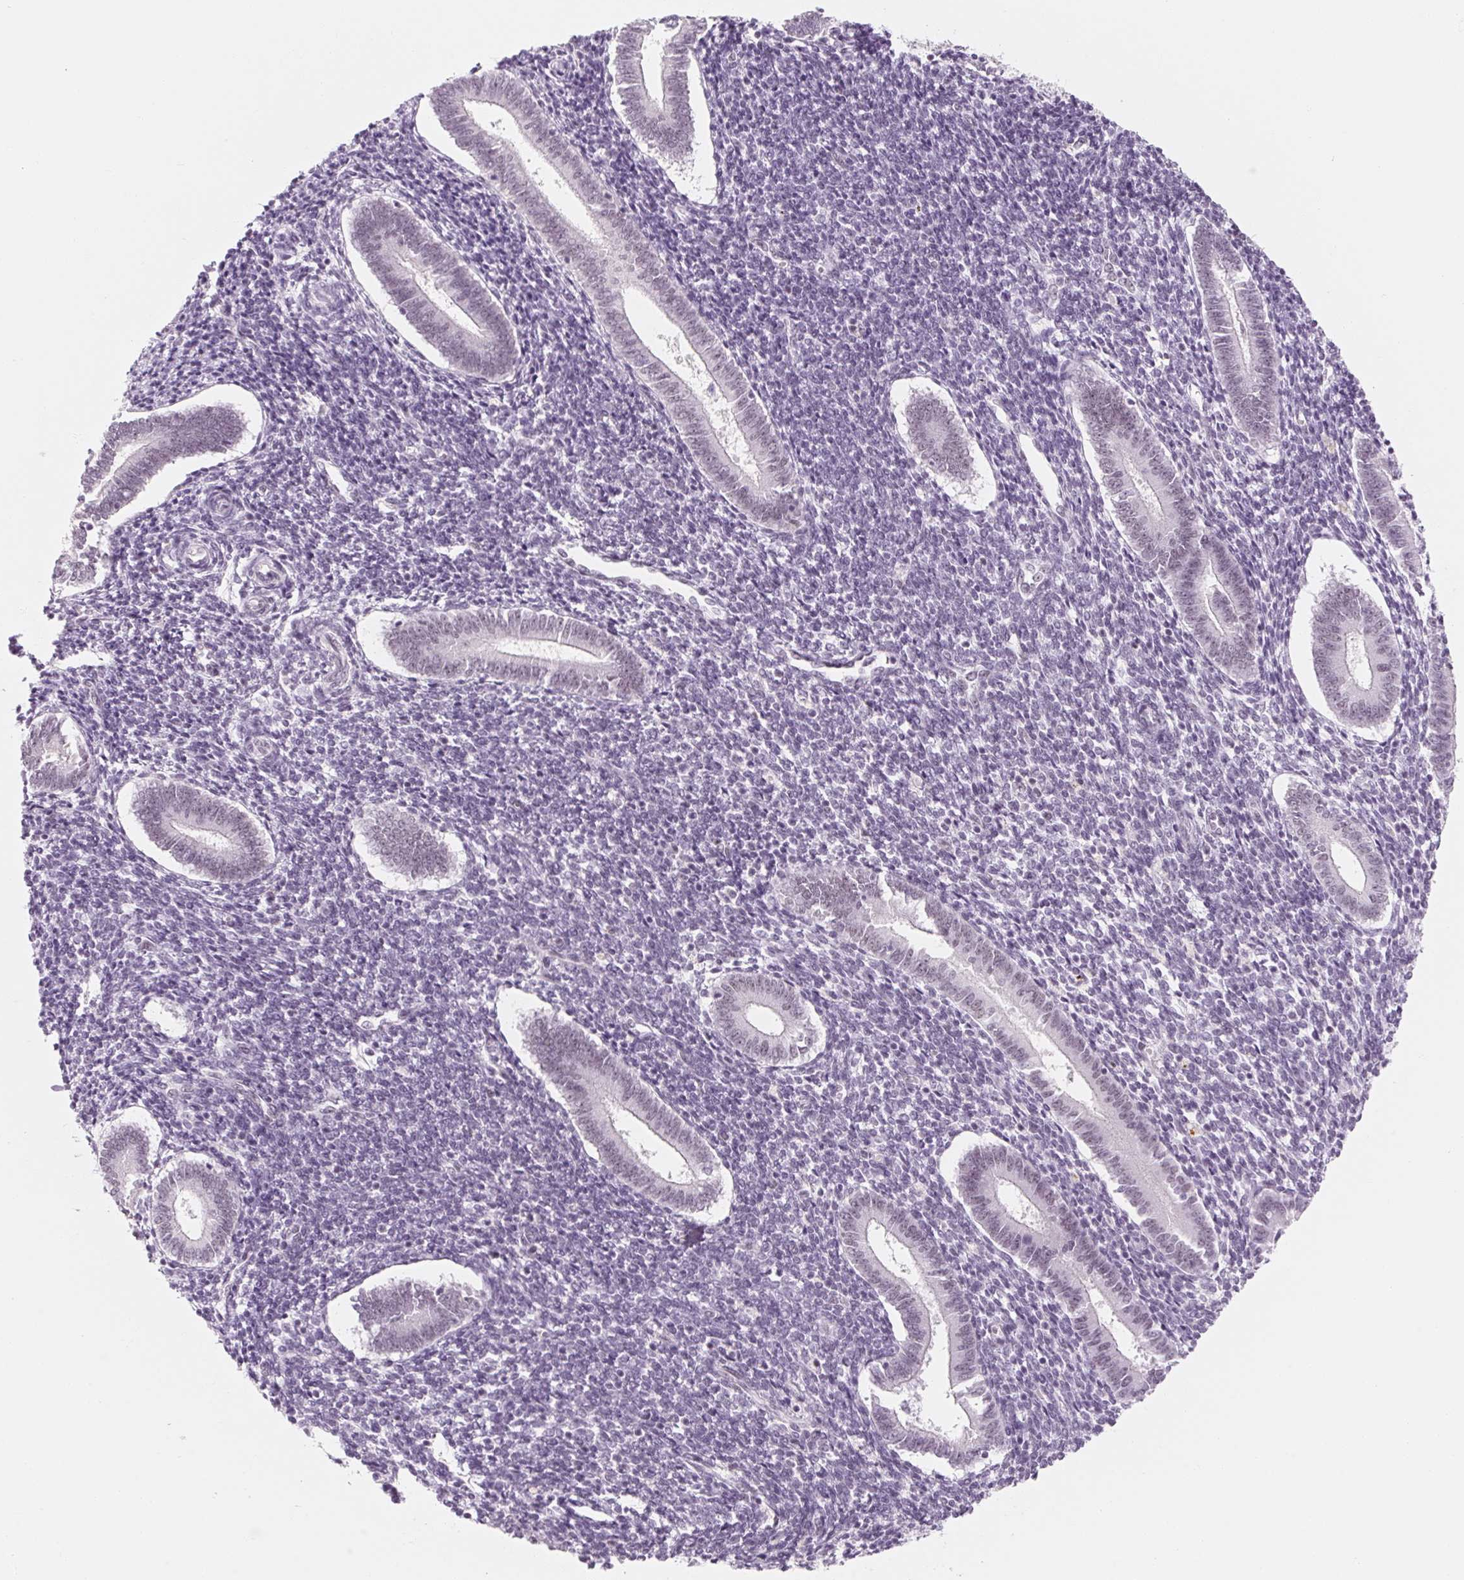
{"staining": {"intensity": "negative", "quantity": "none", "location": "none"}, "tissue": "endometrium", "cell_type": "Cells in endometrial stroma", "image_type": "normal", "snomed": [{"axis": "morphology", "description": "Normal tissue, NOS"}, {"axis": "topography", "description": "Endometrium"}], "caption": "This image is of unremarkable endometrium stained with IHC to label a protein in brown with the nuclei are counter-stained blue. There is no positivity in cells in endometrial stroma. (DAB (3,3'-diaminobenzidine) immunohistochemistry (IHC), high magnification).", "gene": "ZIC4", "patient": {"sex": "female", "age": 25}}